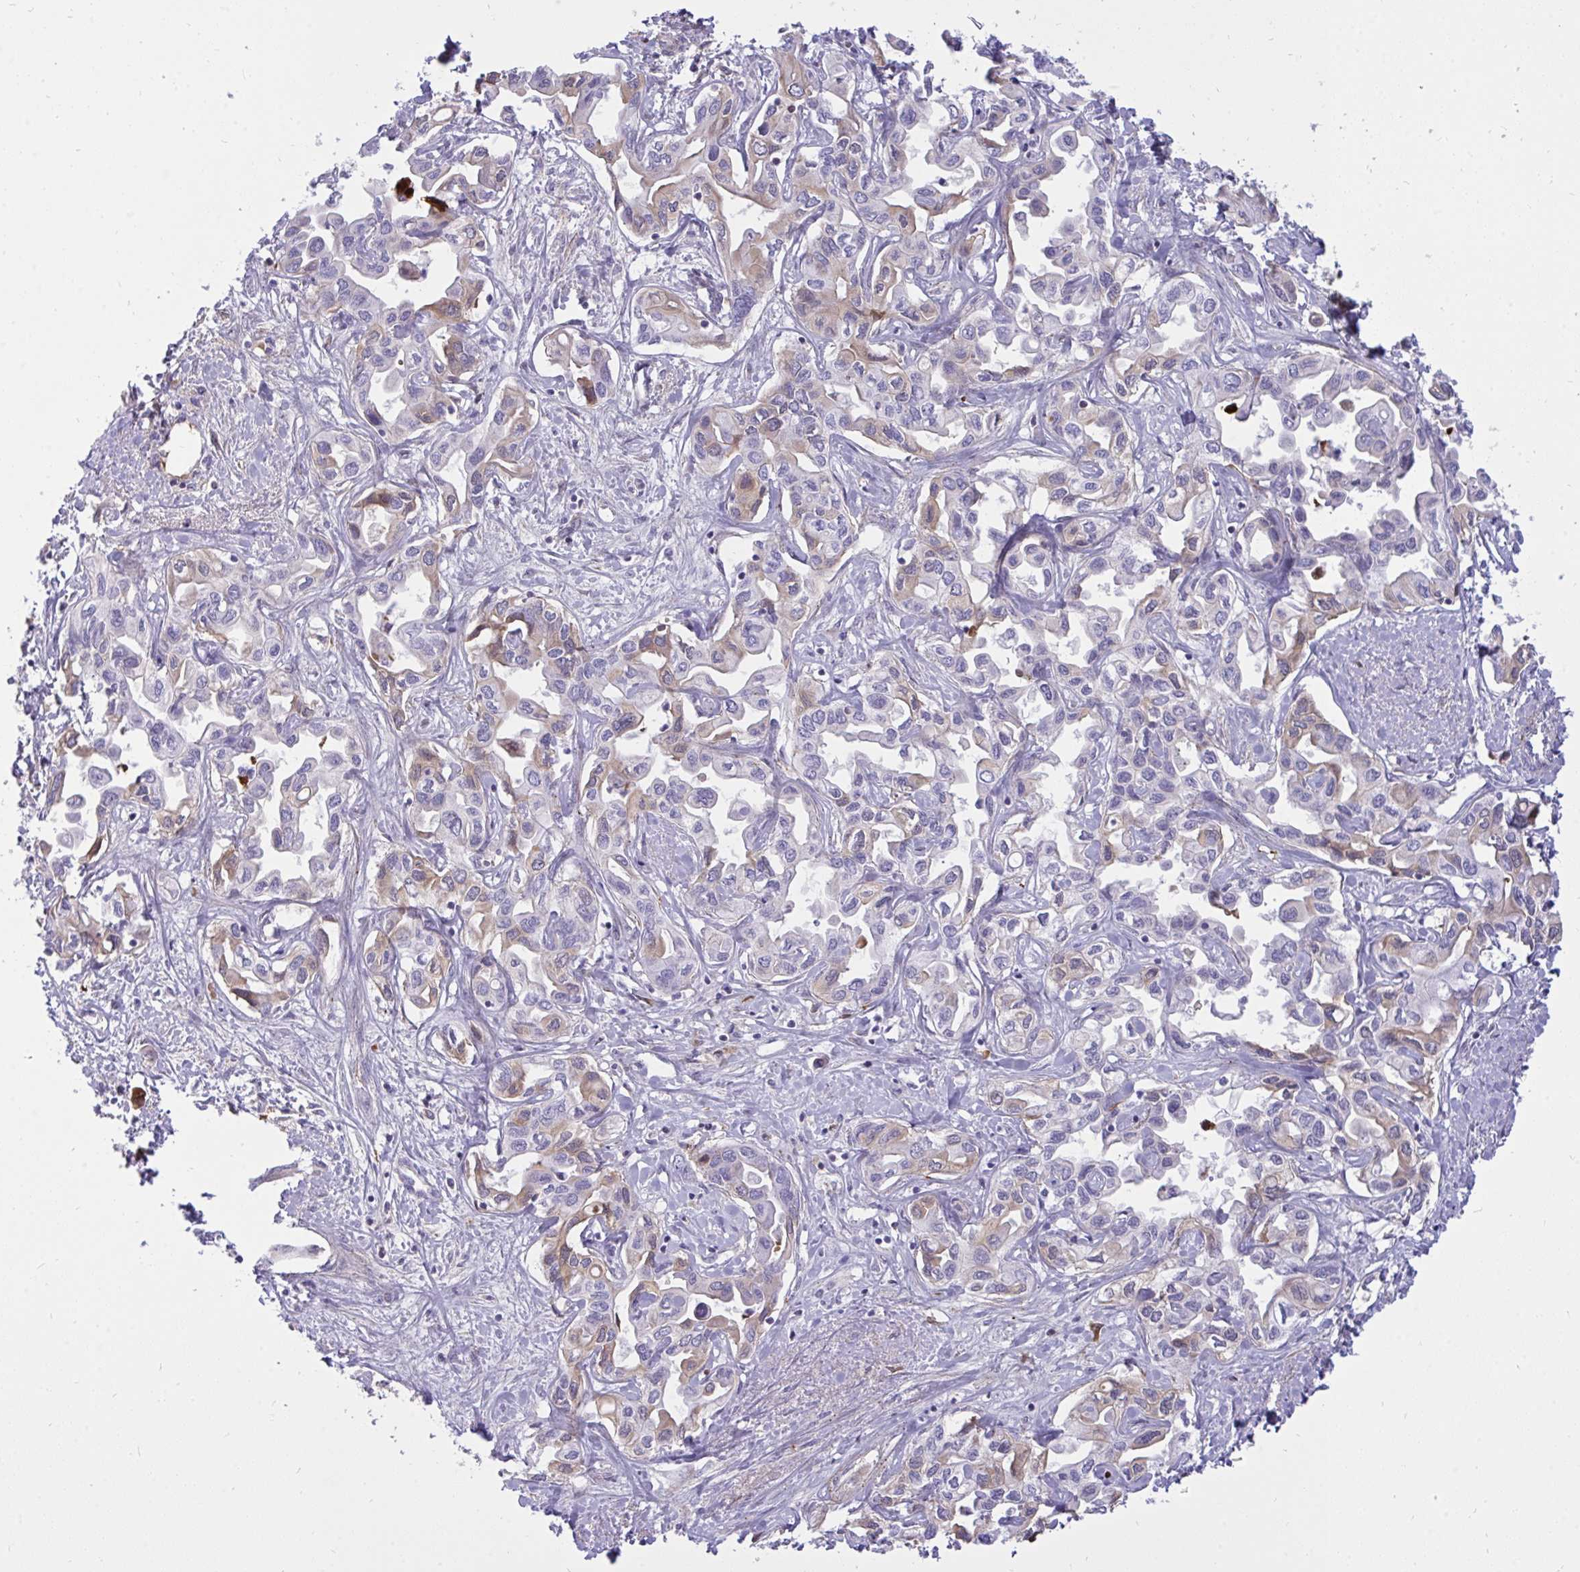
{"staining": {"intensity": "weak", "quantity": "25%-75%", "location": "cytoplasmic/membranous"}, "tissue": "liver cancer", "cell_type": "Tumor cells", "image_type": "cancer", "snomed": [{"axis": "morphology", "description": "Cholangiocarcinoma"}, {"axis": "topography", "description": "Liver"}], "caption": "This image shows immunohistochemistry staining of cholangiocarcinoma (liver), with low weak cytoplasmic/membranous staining in approximately 25%-75% of tumor cells.", "gene": "F2", "patient": {"sex": "female", "age": 64}}